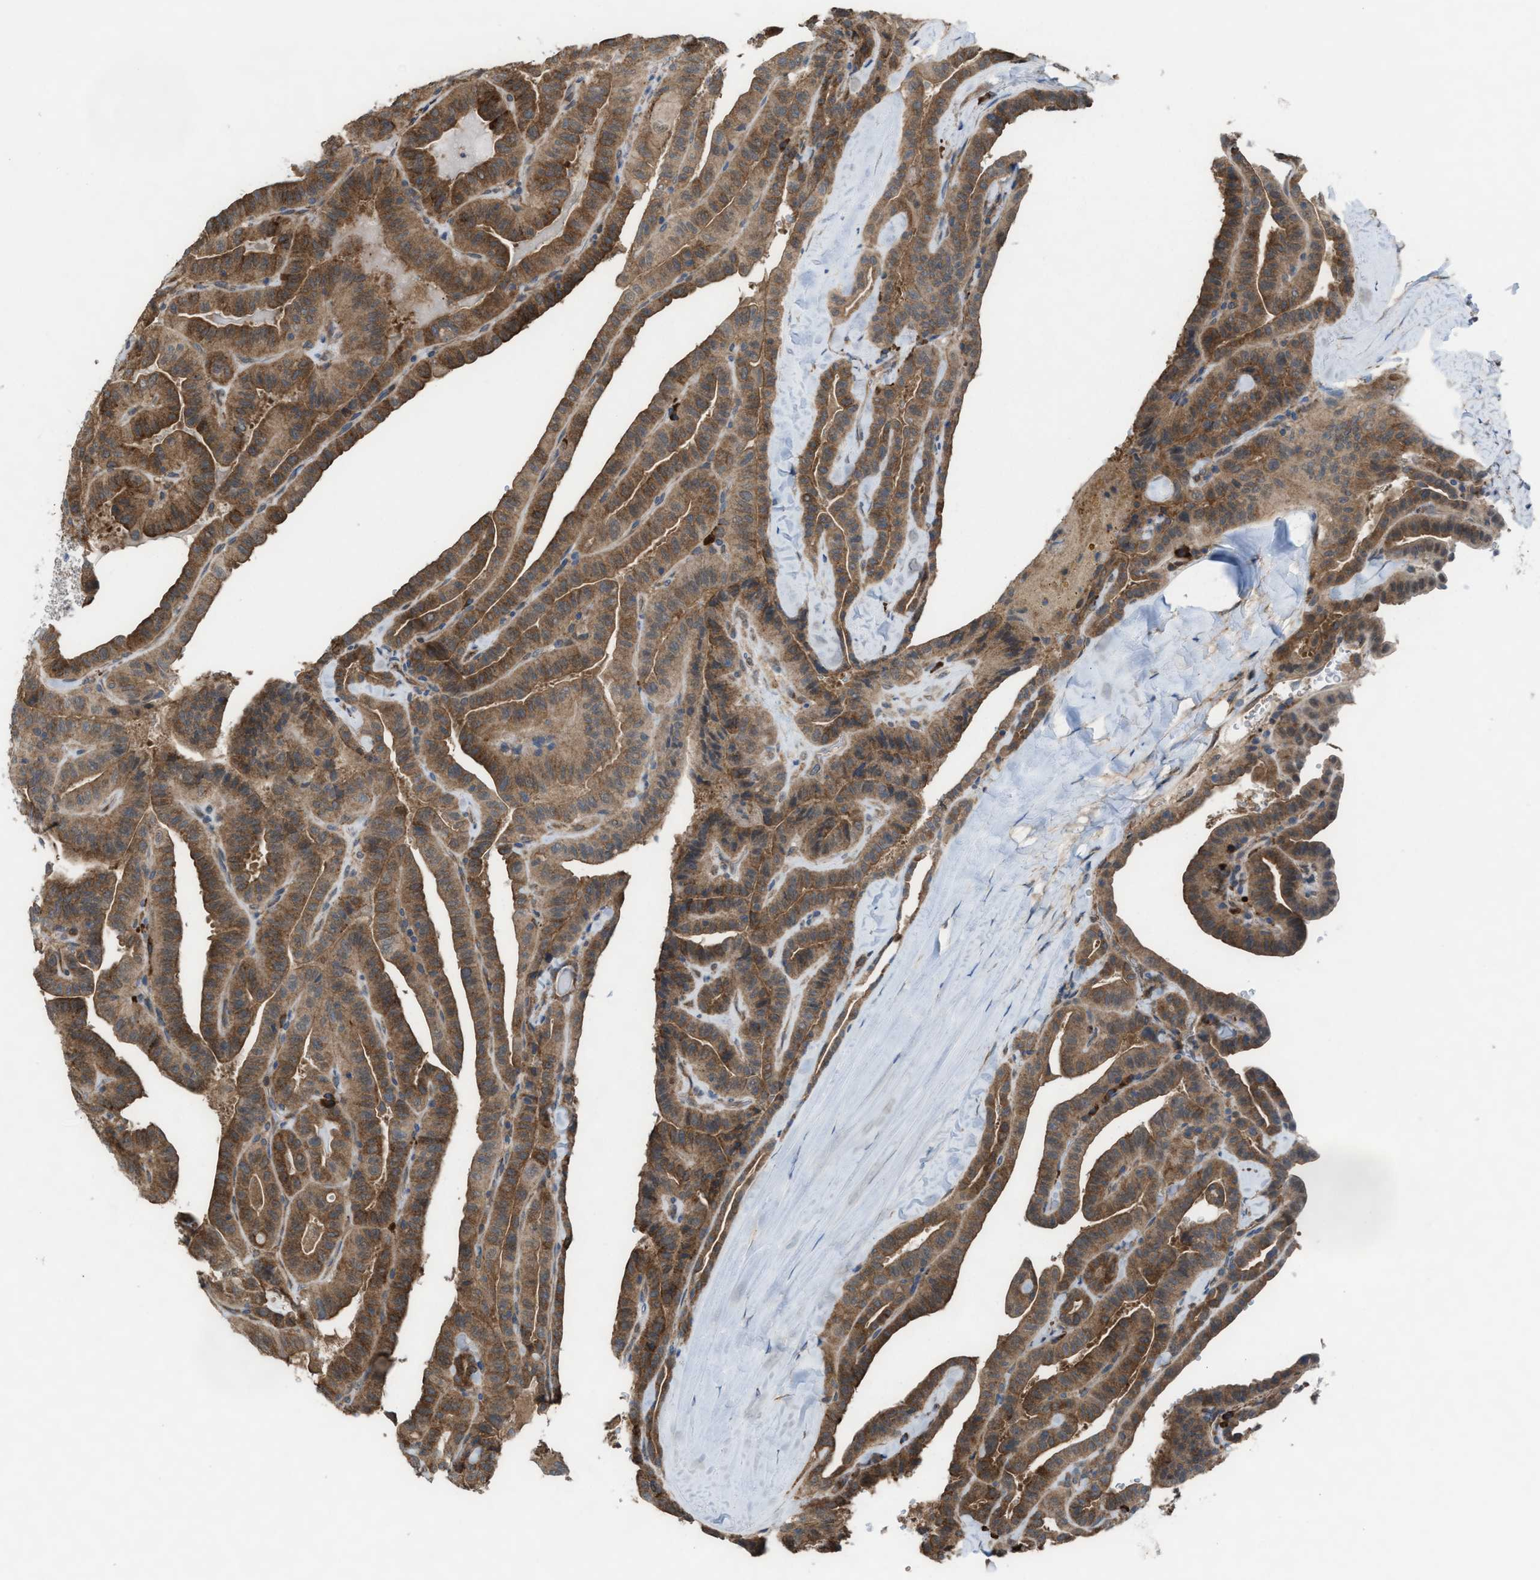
{"staining": {"intensity": "moderate", "quantity": ">75%", "location": "cytoplasmic/membranous"}, "tissue": "thyroid cancer", "cell_type": "Tumor cells", "image_type": "cancer", "snomed": [{"axis": "morphology", "description": "Papillary adenocarcinoma, NOS"}, {"axis": "topography", "description": "Thyroid gland"}], "caption": "Papillary adenocarcinoma (thyroid) stained with DAB IHC demonstrates medium levels of moderate cytoplasmic/membranous positivity in about >75% of tumor cells.", "gene": "PLAA", "patient": {"sex": "male", "age": 77}}